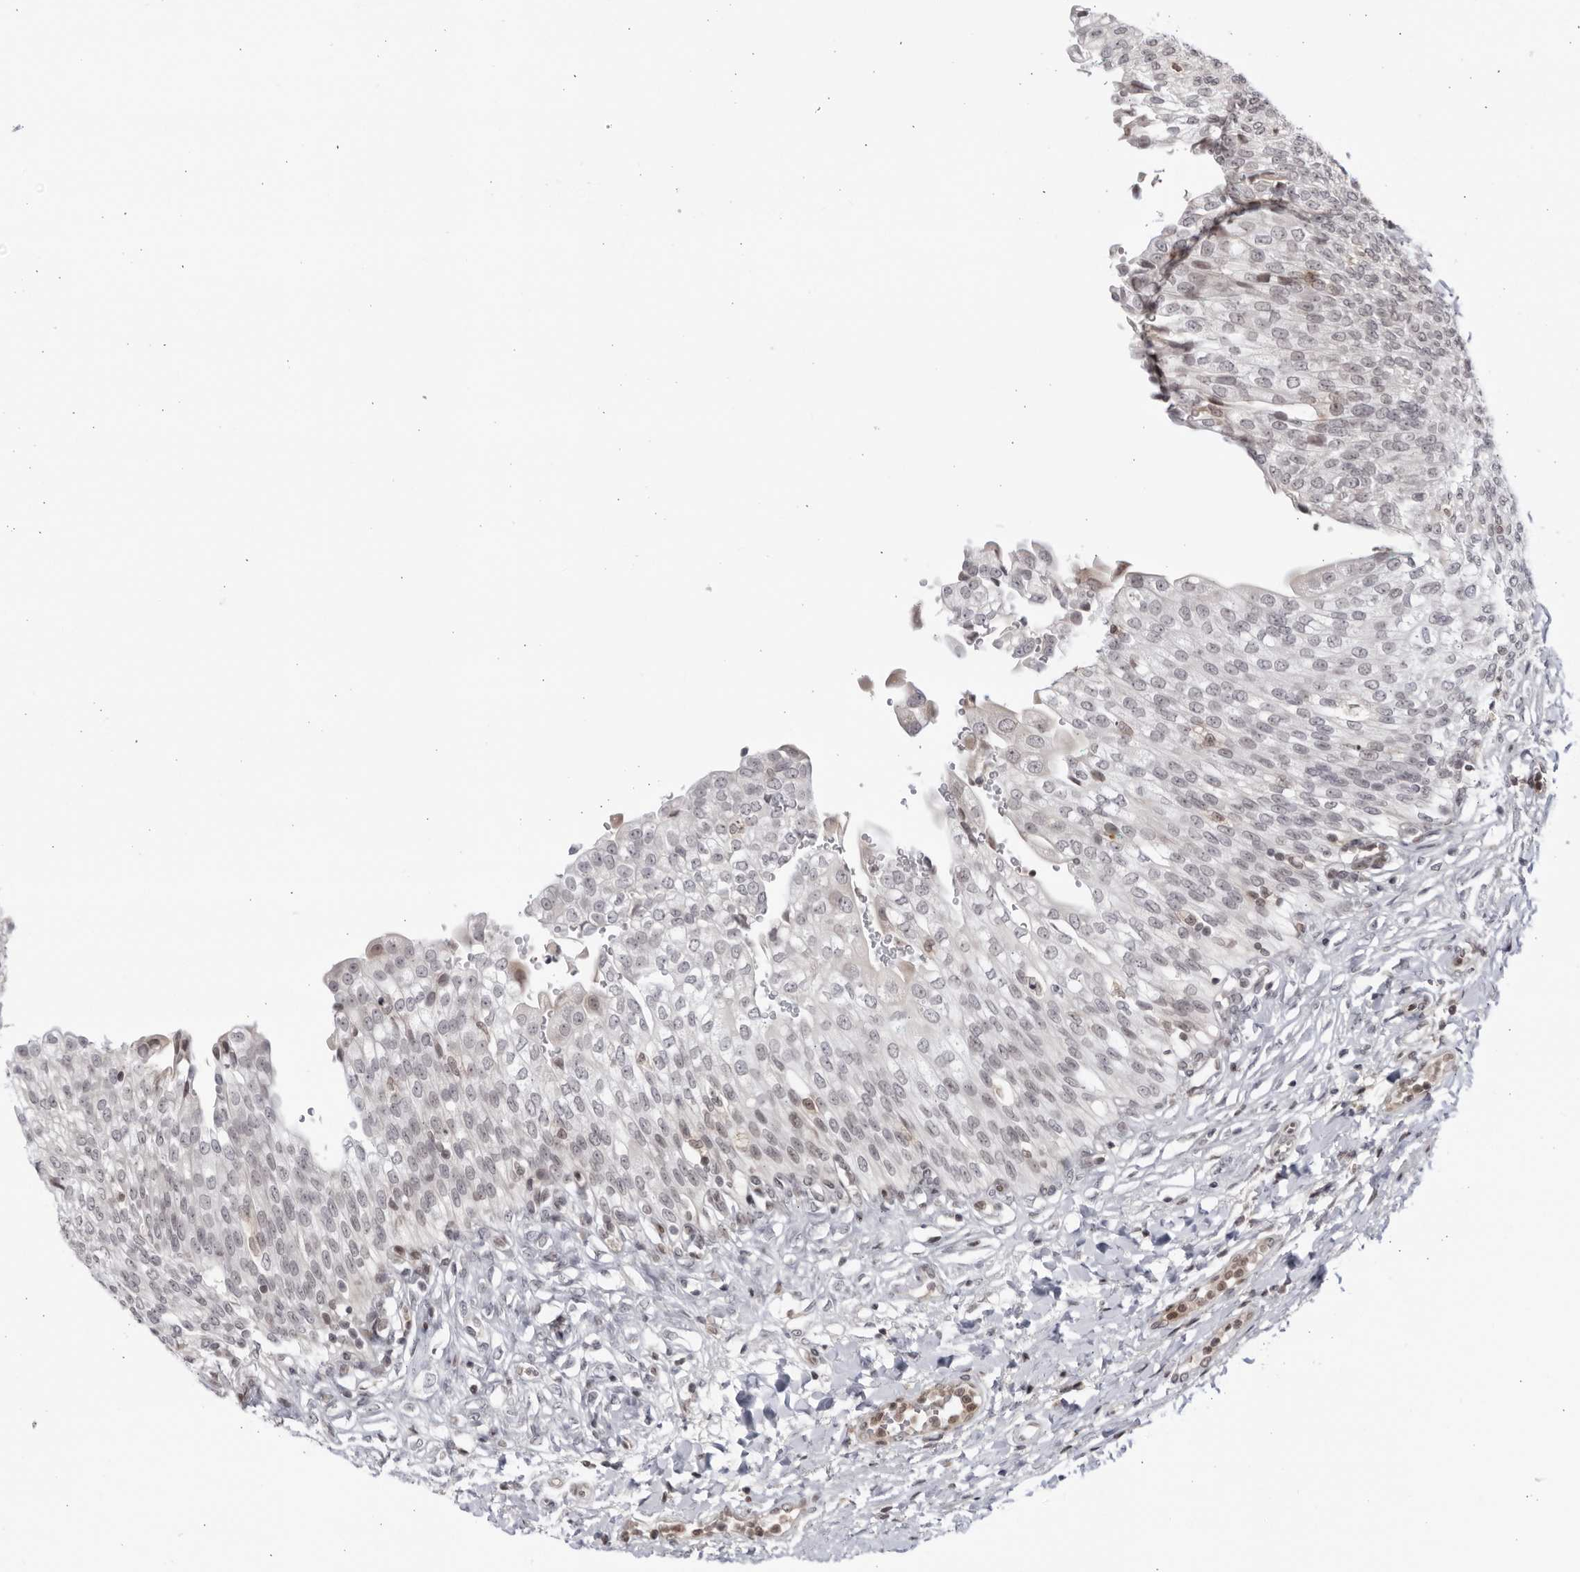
{"staining": {"intensity": "weak", "quantity": "<25%", "location": "nuclear"}, "tissue": "urinary bladder", "cell_type": "Urothelial cells", "image_type": "normal", "snomed": [{"axis": "morphology", "description": "Urothelial carcinoma, High grade"}, {"axis": "topography", "description": "Urinary bladder"}], "caption": "A micrograph of urinary bladder stained for a protein displays no brown staining in urothelial cells. (Immunohistochemistry (ihc), brightfield microscopy, high magnification).", "gene": "DTL", "patient": {"sex": "male", "age": 46}}